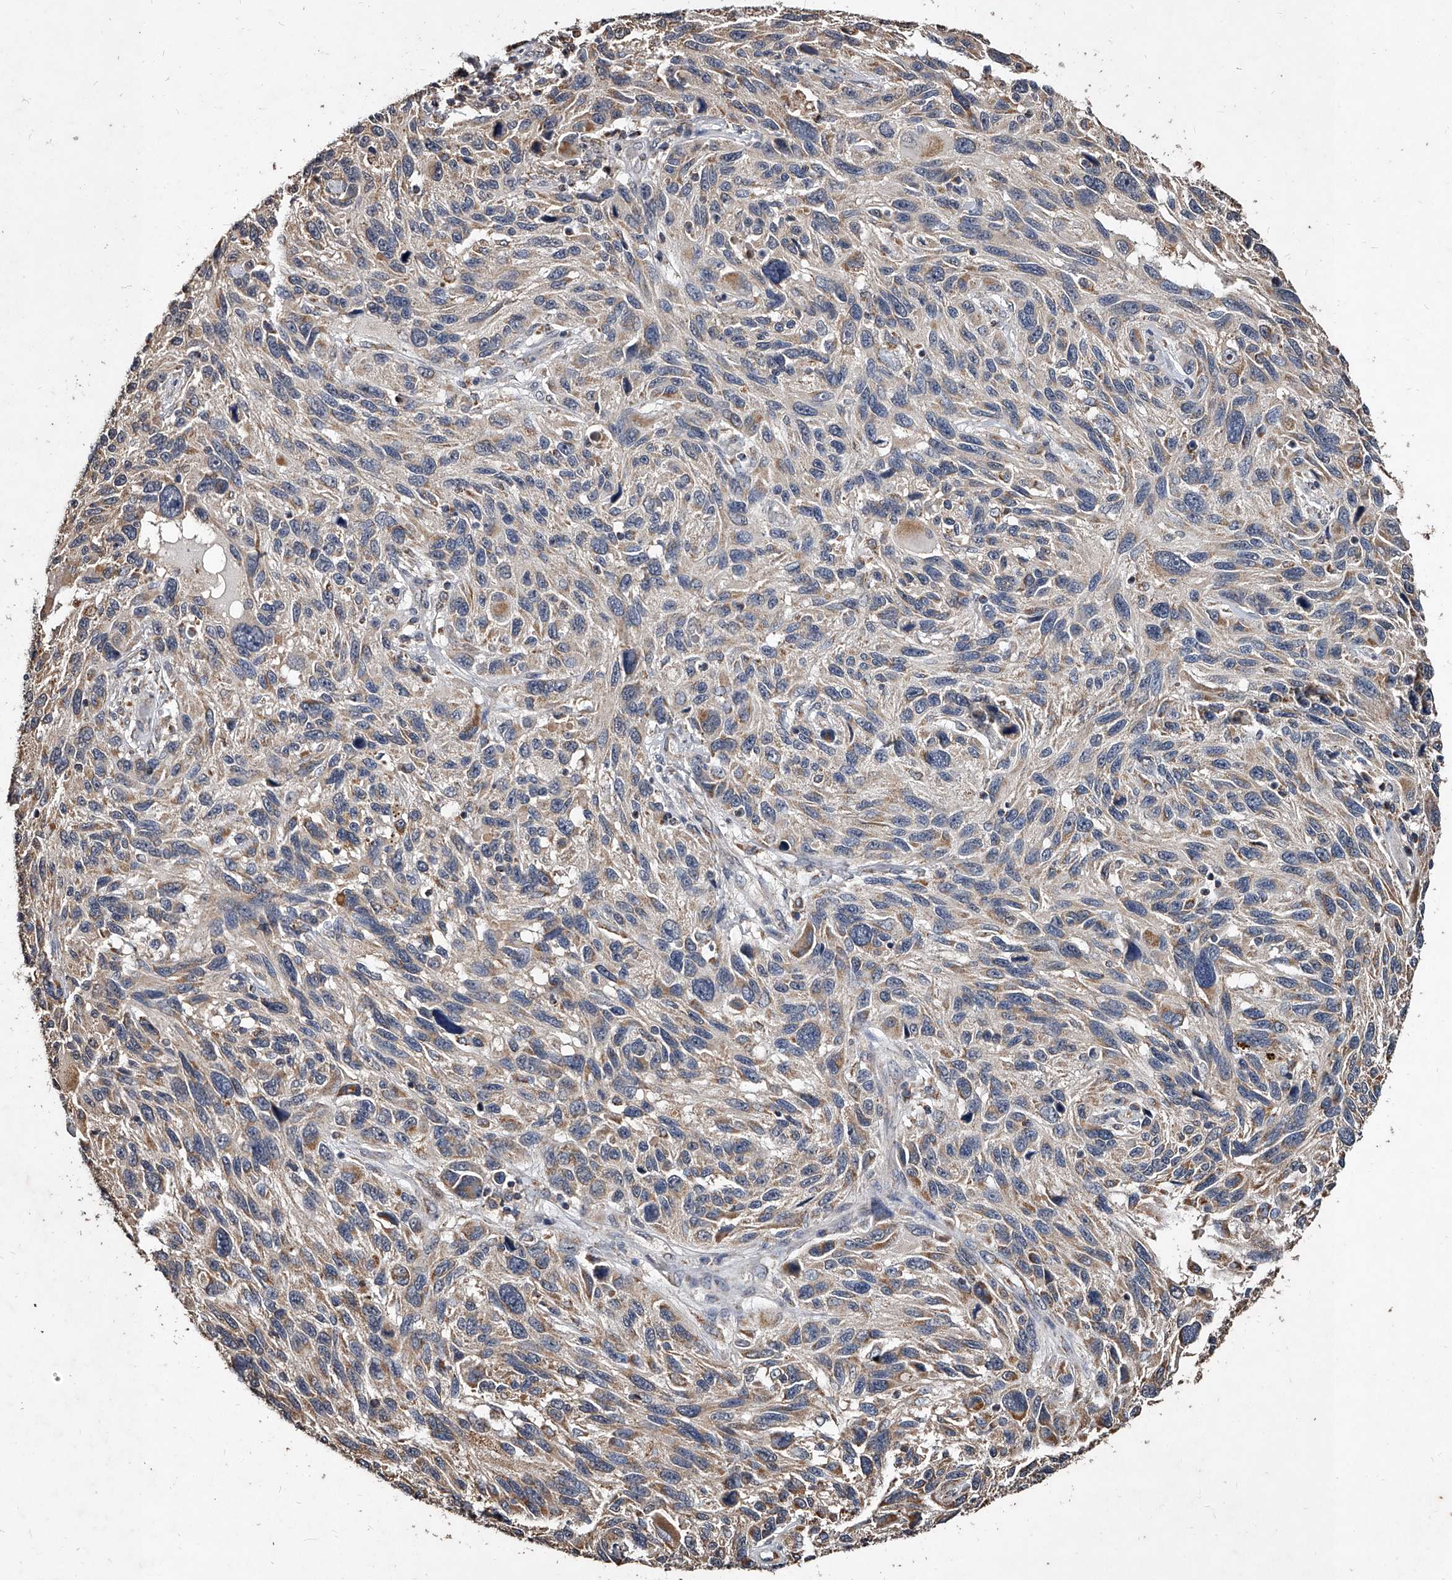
{"staining": {"intensity": "weak", "quantity": "<25%", "location": "cytoplasmic/membranous"}, "tissue": "melanoma", "cell_type": "Tumor cells", "image_type": "cancer", "snomed": [{"axis": "morphology", "description": "Malignant melanoma, NOS"}, {"axis": "topography", "description": "Skin"}], "caption": "Immunohistochemical staining of melanoma exhibits no significant expression in tumor cells.", "gene": "GPR183", "patient": {"sex": "male", "age": 53}}